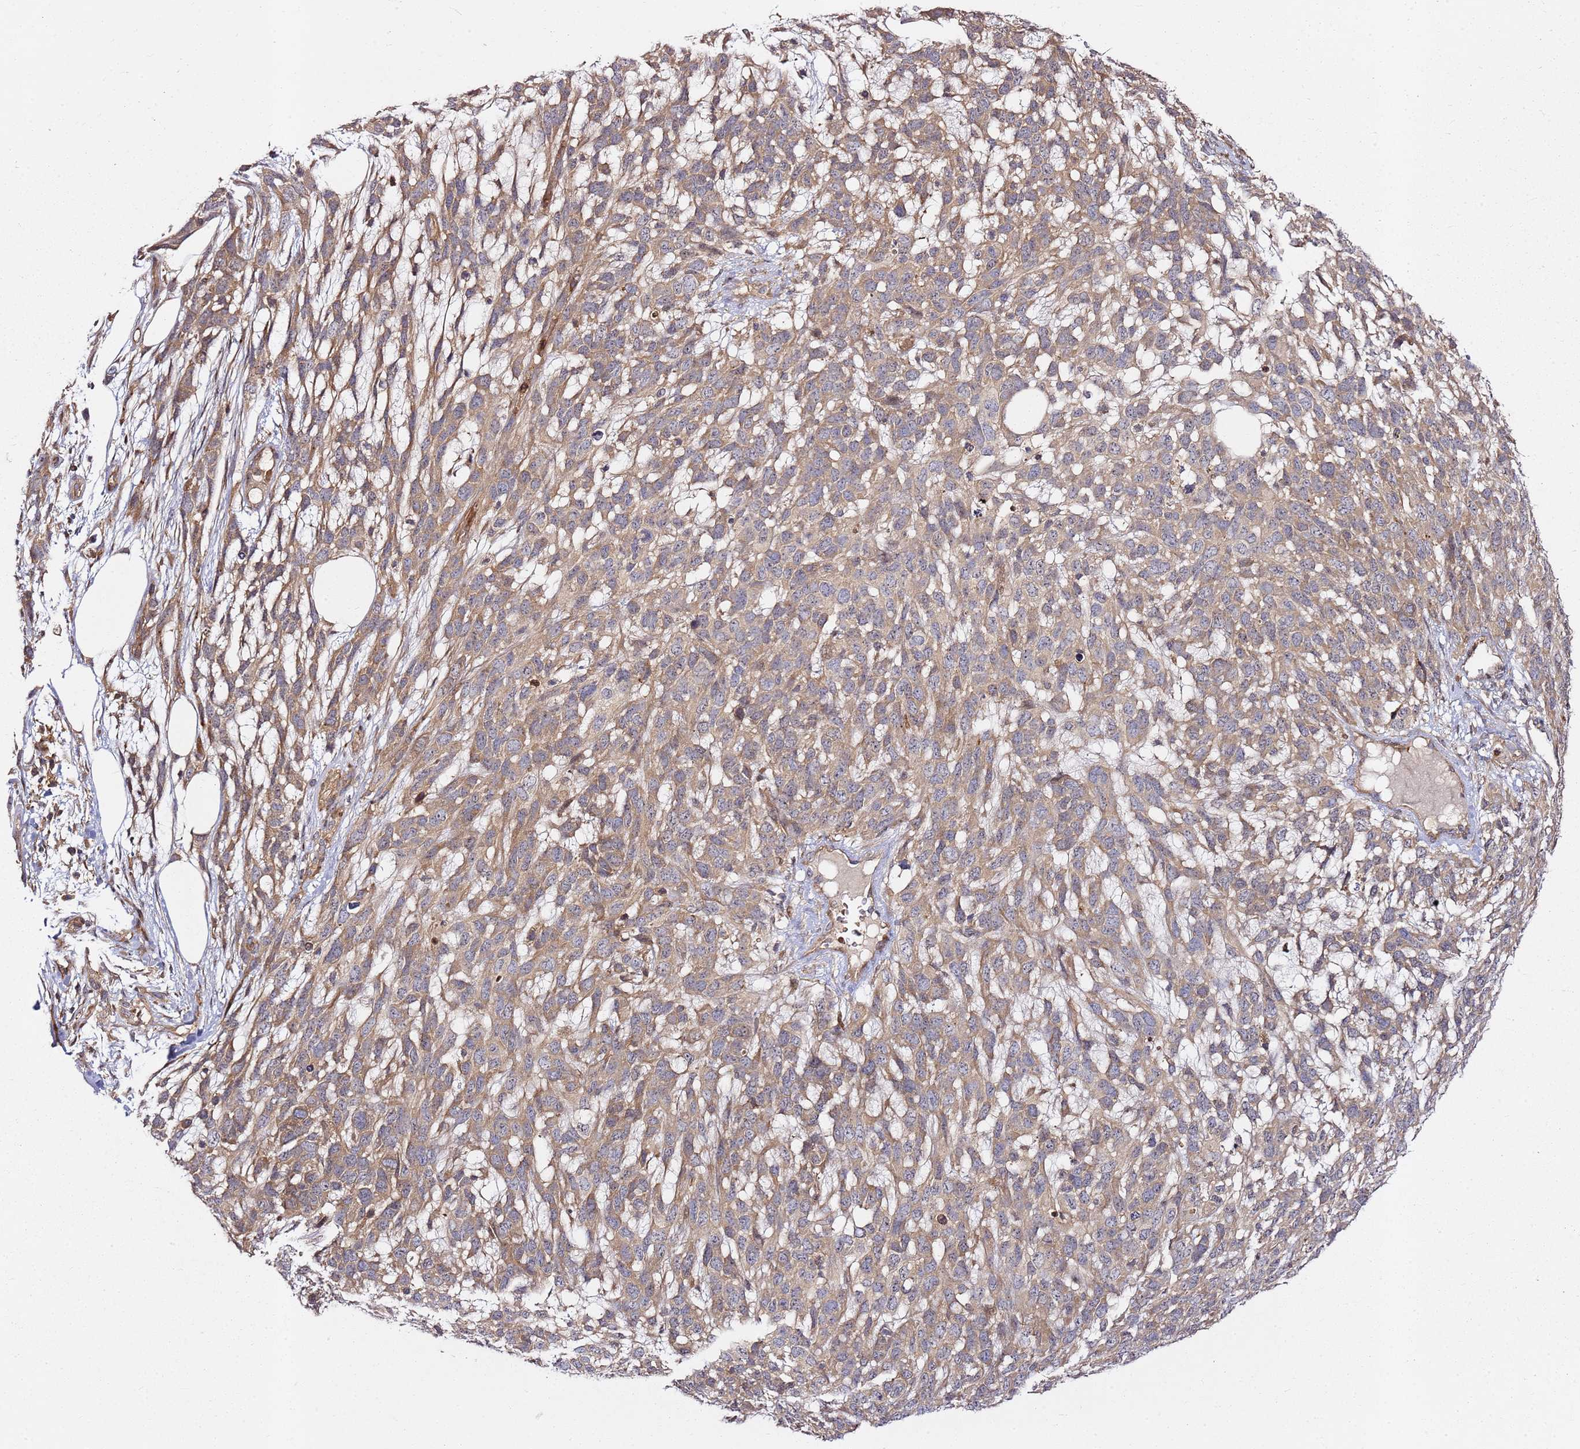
{"staining": {"intensity": "moderate", "quantity": ">75%", "location": "cytoplasmic/membranous"}, "tissue": "melanoma", "cell_type": "Tumor cells", "image_type": "cancer", "snomed": [{"axis": "morphology", "description": "Normal morphology"}, {"axis": "morphology", "description": "Malignant melanoma, NOS"}, {"axis": "topography", "description": "Skin"}], "caption": "Immunohistochemical staining of human malignant melanoma reveals medium levels of moderate cytoplasmic/membranous protein positivity in approximately >75% of tumor cells.", "gene": "PRMT7", "patient": {"sex": "female", "age": 72}}